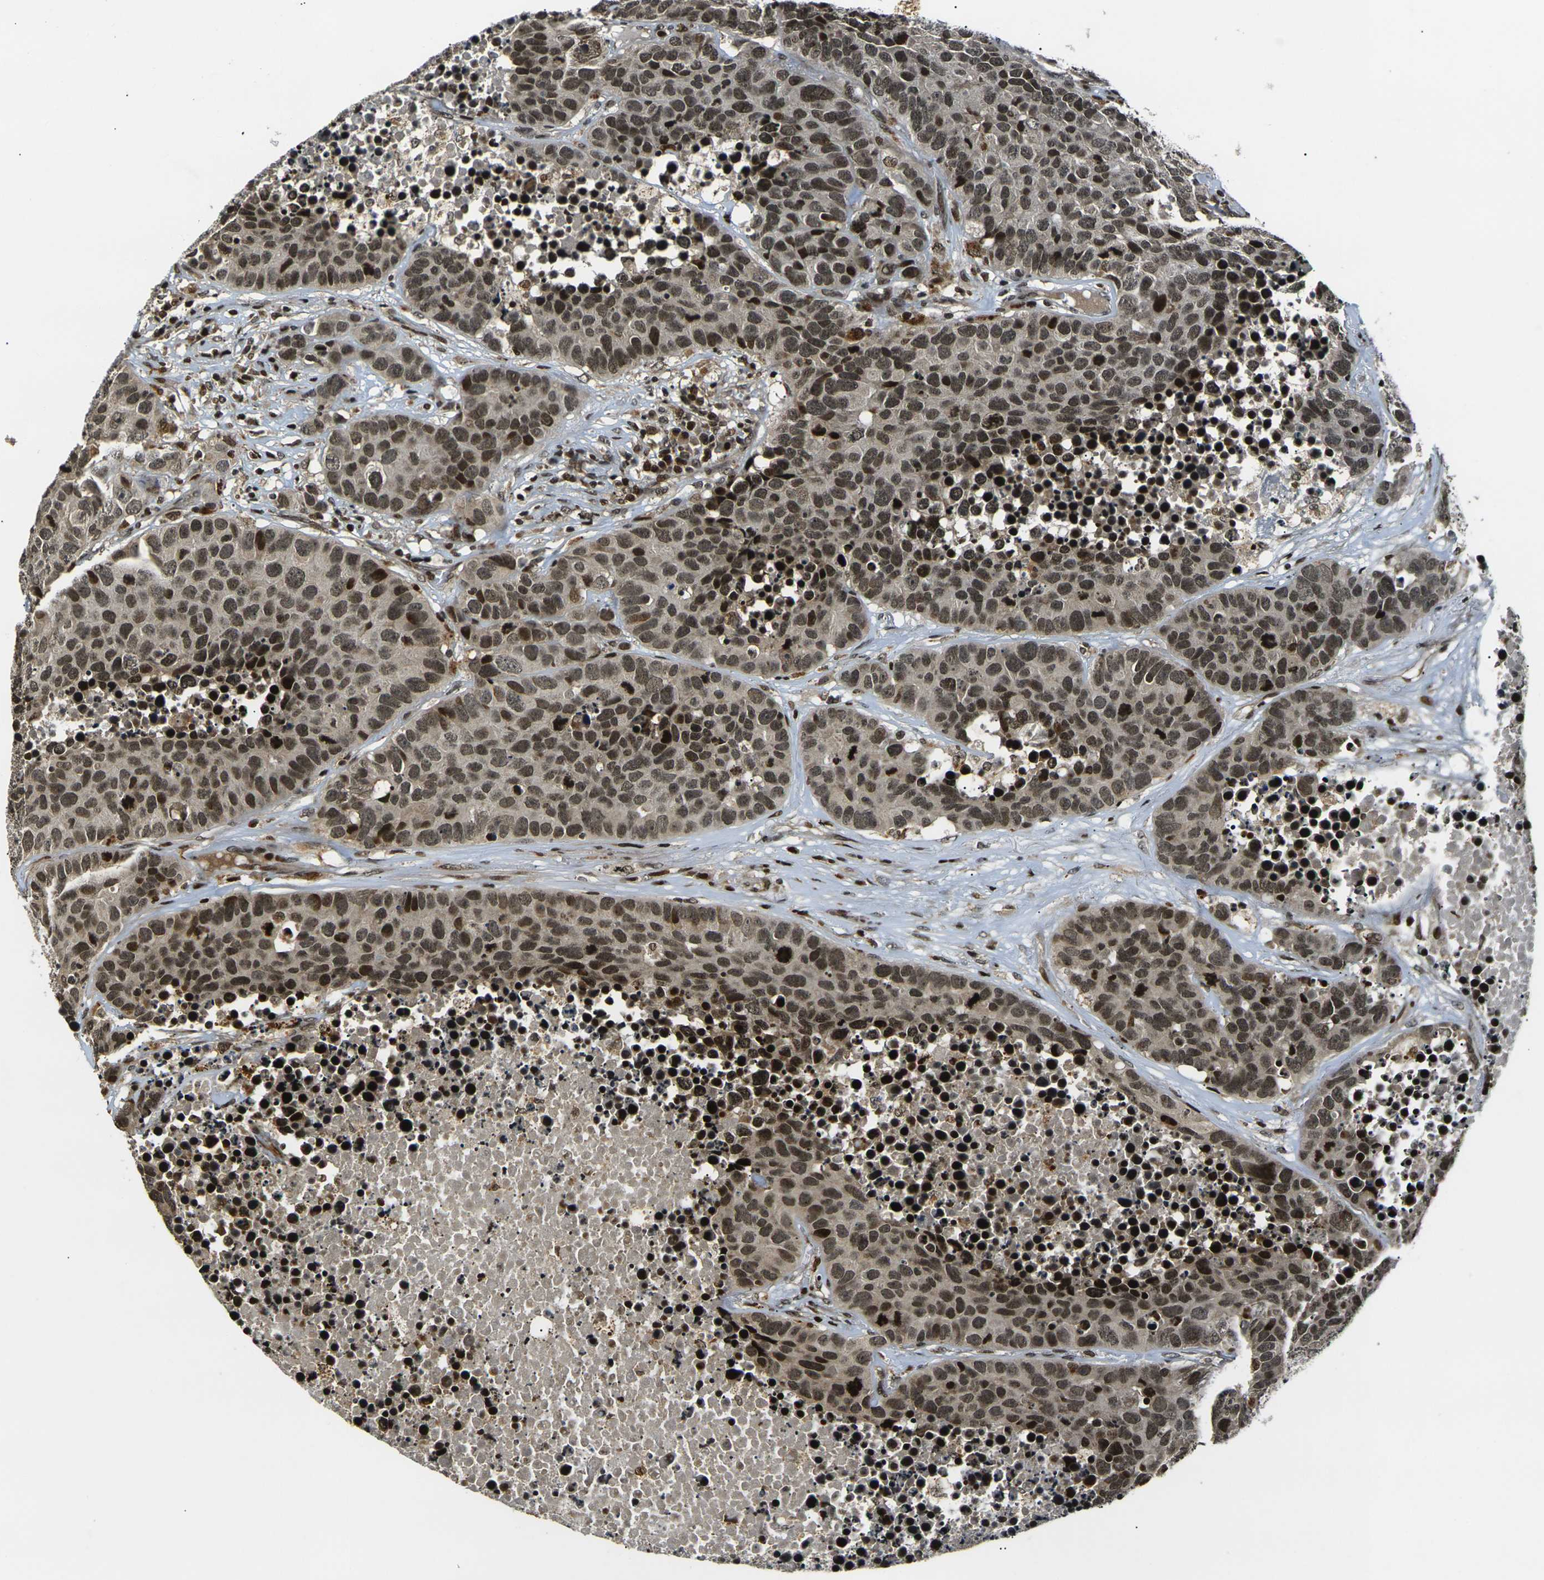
{"staining": {"intensity": "moderate", "quantity": ">75%", "location": "nuclear"}, "tissue": "carcinoid", "cell_type": "Tumor cells", "image_type": "cancer", "snomed": [{"axis": "morphology", "description": "Carcinoid, malignant, NOS"}, {"axis": "topography", "description": "Lung"}], "caption": "Immunohistochemical staining of human carcinoid (malignant) demonstrates medium levels of moderate nuclear protein staining in about >75% of tumor cells.", "gene": "ACTL6A", "patient": {"sex": "male", "age": 60}}